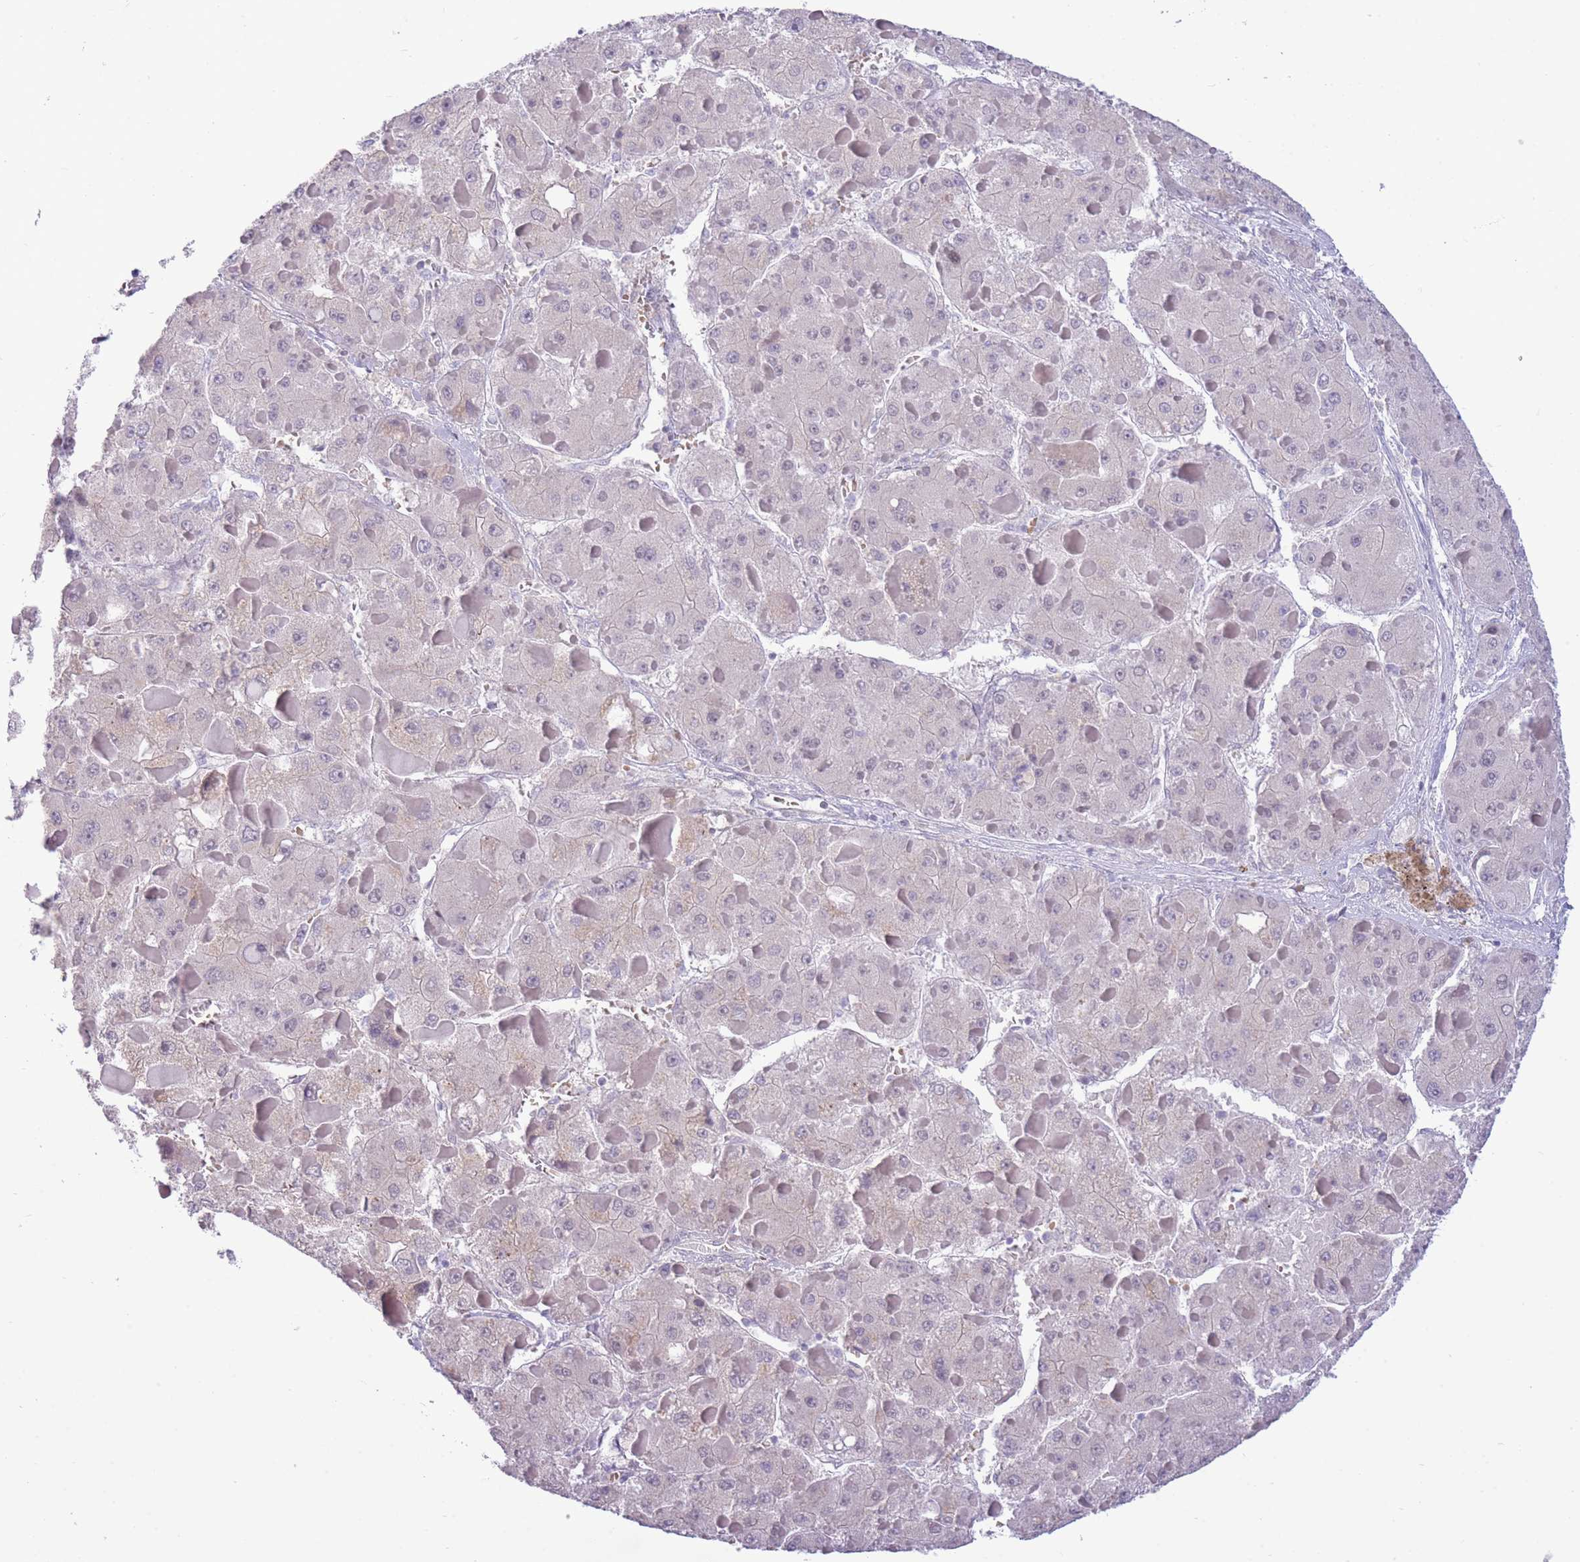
{"staining": {"intensity": "negative", "quantity": "none", "location": "none"}, "tissue": "liver cancer", "cell_type": "Tumor cells", "image_type": "cancer", "snomed": [{"axis": "morphology", "description": "Carcinoma, Hepatocellular, NOS"}, {"axis": "topography", "description": "Liver"}], "caption": "Tumor cells are negative for protein expression in human liver hepatocellular carcinoma.", "gene": "FBXO46", "patient": {"sex": "female", "age": 73}}